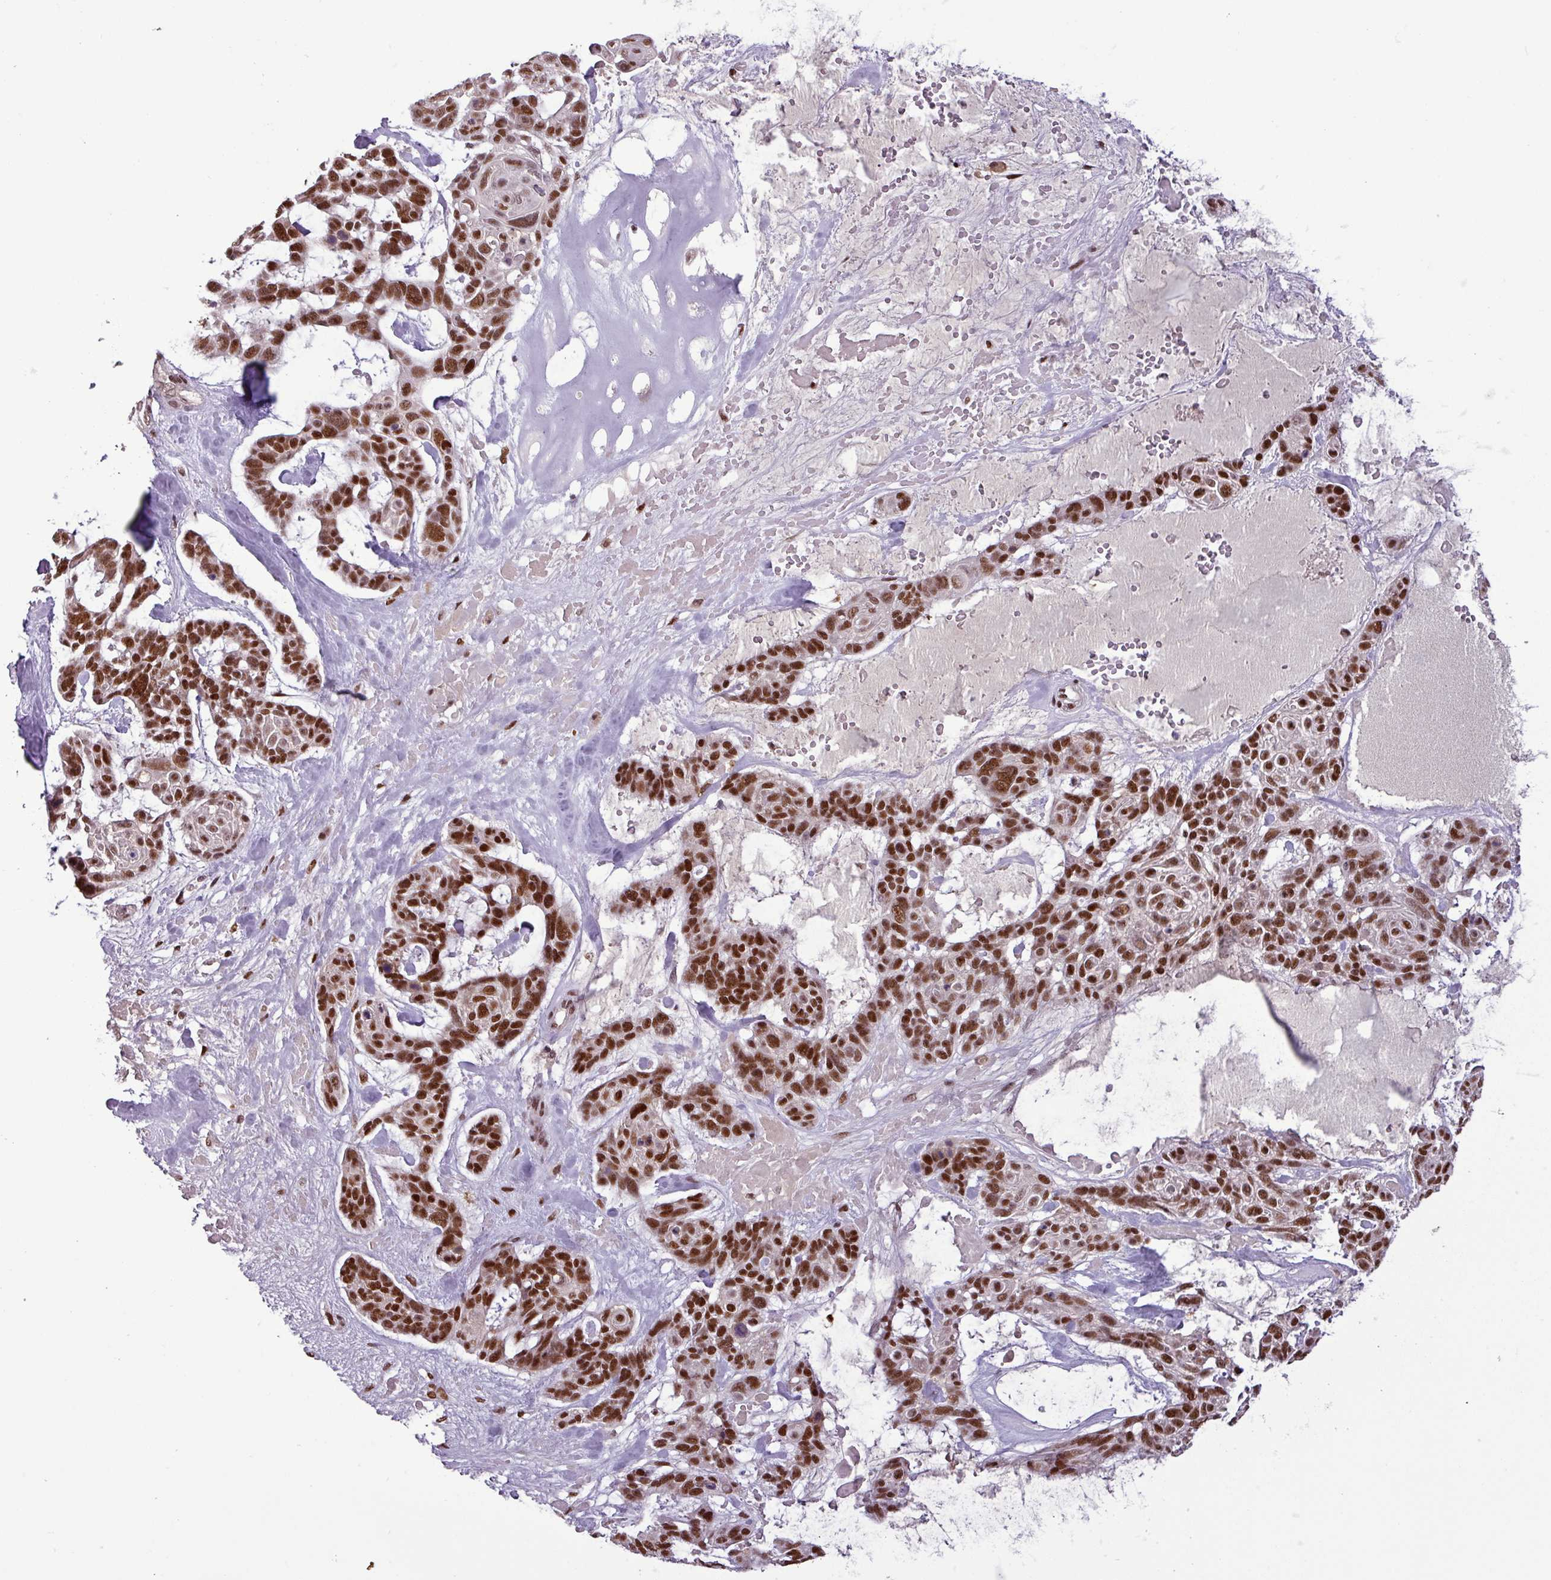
{"staining": {"intensity": "strong", "quantity": ">75%", "location": "nuclear"}, "tissue": "skin cancer", "cell_type": "Tumor cells", "image_type": "cancer", "snomed": [{"axis": "morphology", "description": "Basal cell carcinoma"}, {"axis": "topography", "description": "Skin"}], "caption": "DAB (3,3'-diaminobenzidine) immunohistochemical staining of skin cancer exhibits strong nuclear protein positivity in about >75% of tumor cells. The staining is performed using DAB brown chromogen to label protein expression. The nuclei are counter-stained blue using hematoxylin.", "gene": "IRF2BPL", "patient": {"sex": "male", "age": 88}}